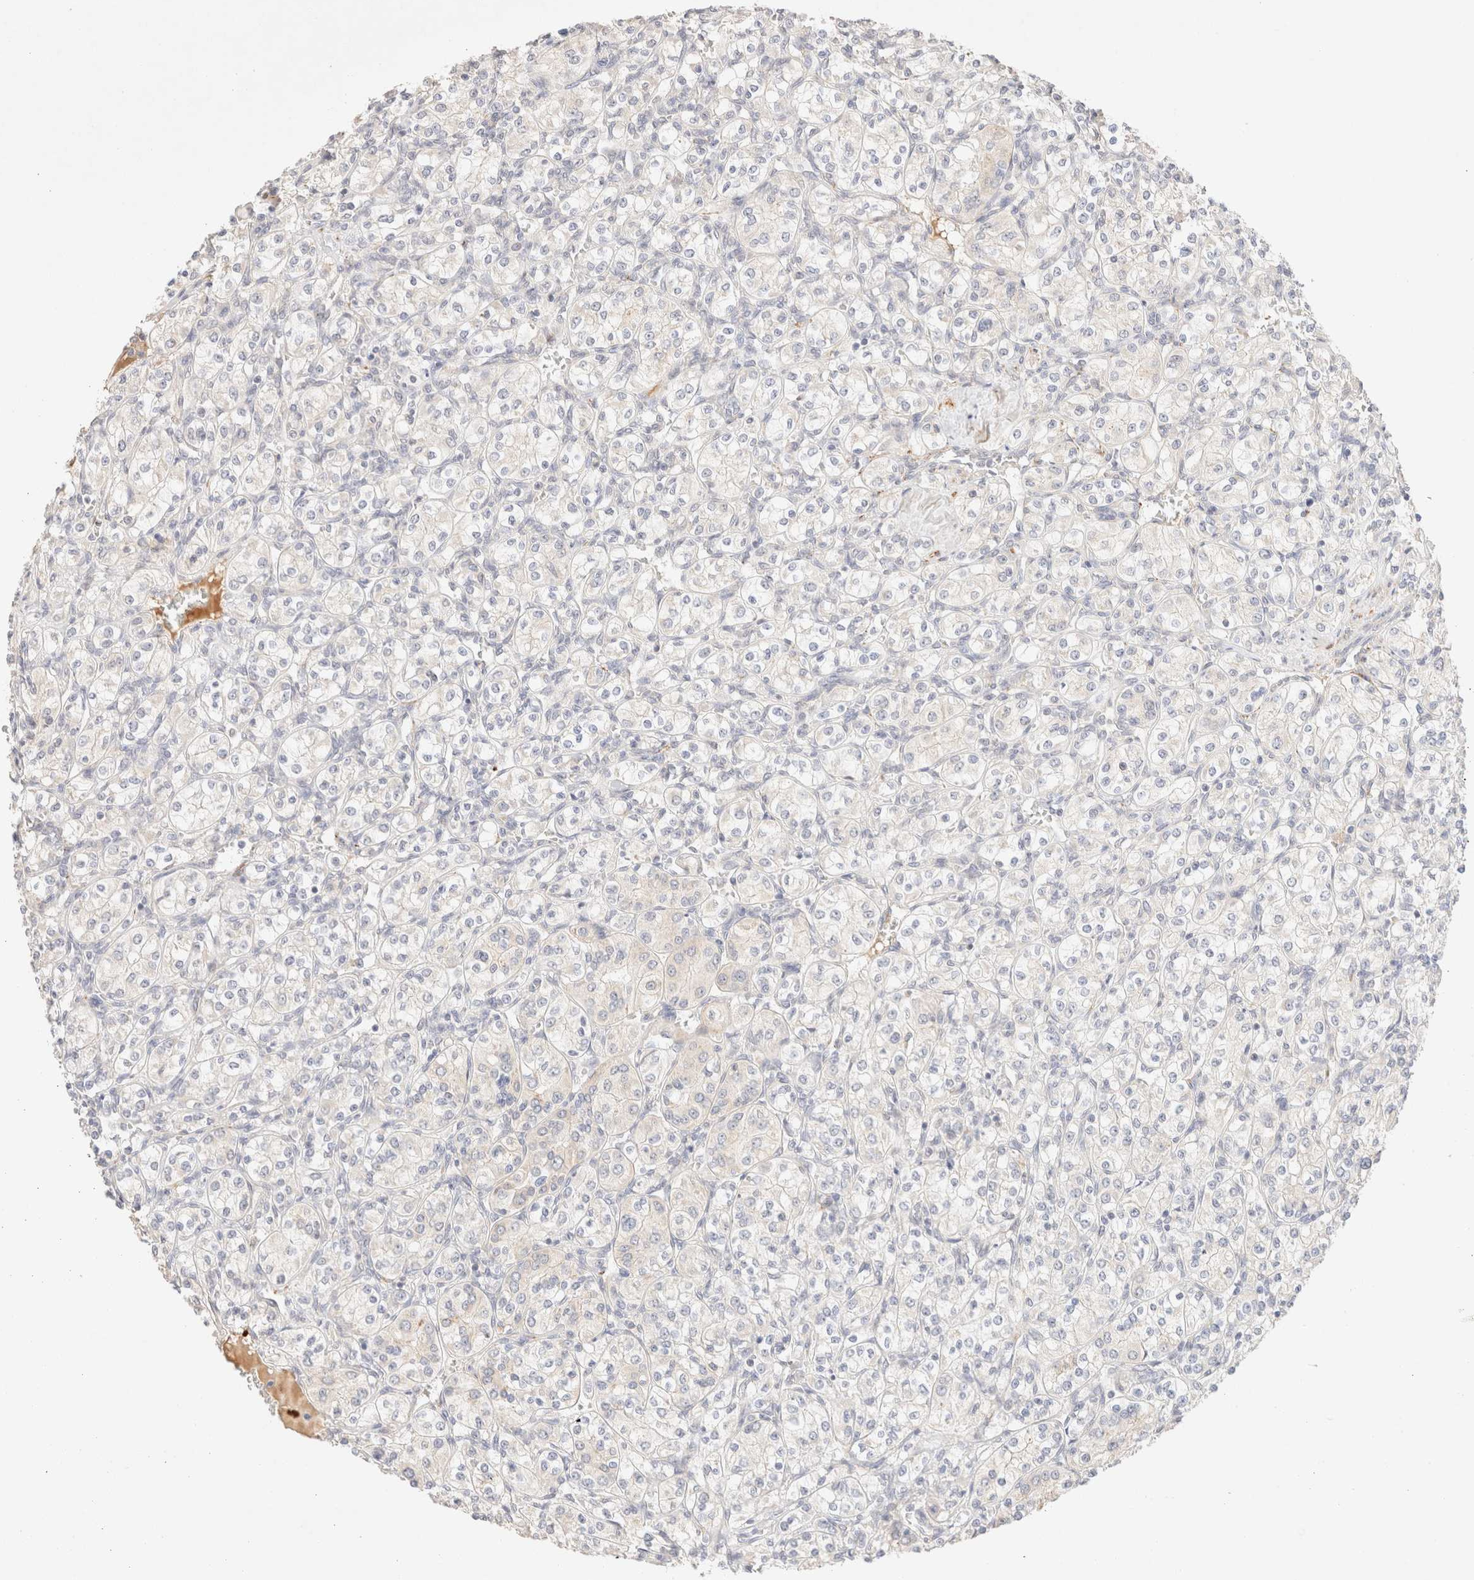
{"staining": {"intensity": "negative", "quantity": "none", "location": "none"}, "tissue": "renal cancer", "cell_type": "Tumor cells", "image_type": "cancer", "snomed": [{"axis": "morphology", "description": "Adenocarcinoma, NOS"}, {"axis": "topography", "description": "Kidney"}], "caption": "A high-resolution micrograph shows immunohistochemistry (IHC) staining of renal adenocarcinoma, which demonstrates no significant staining in tumor cells.", "gene": "SNTB1", "patient": {"sex": "male", "age": 77}}